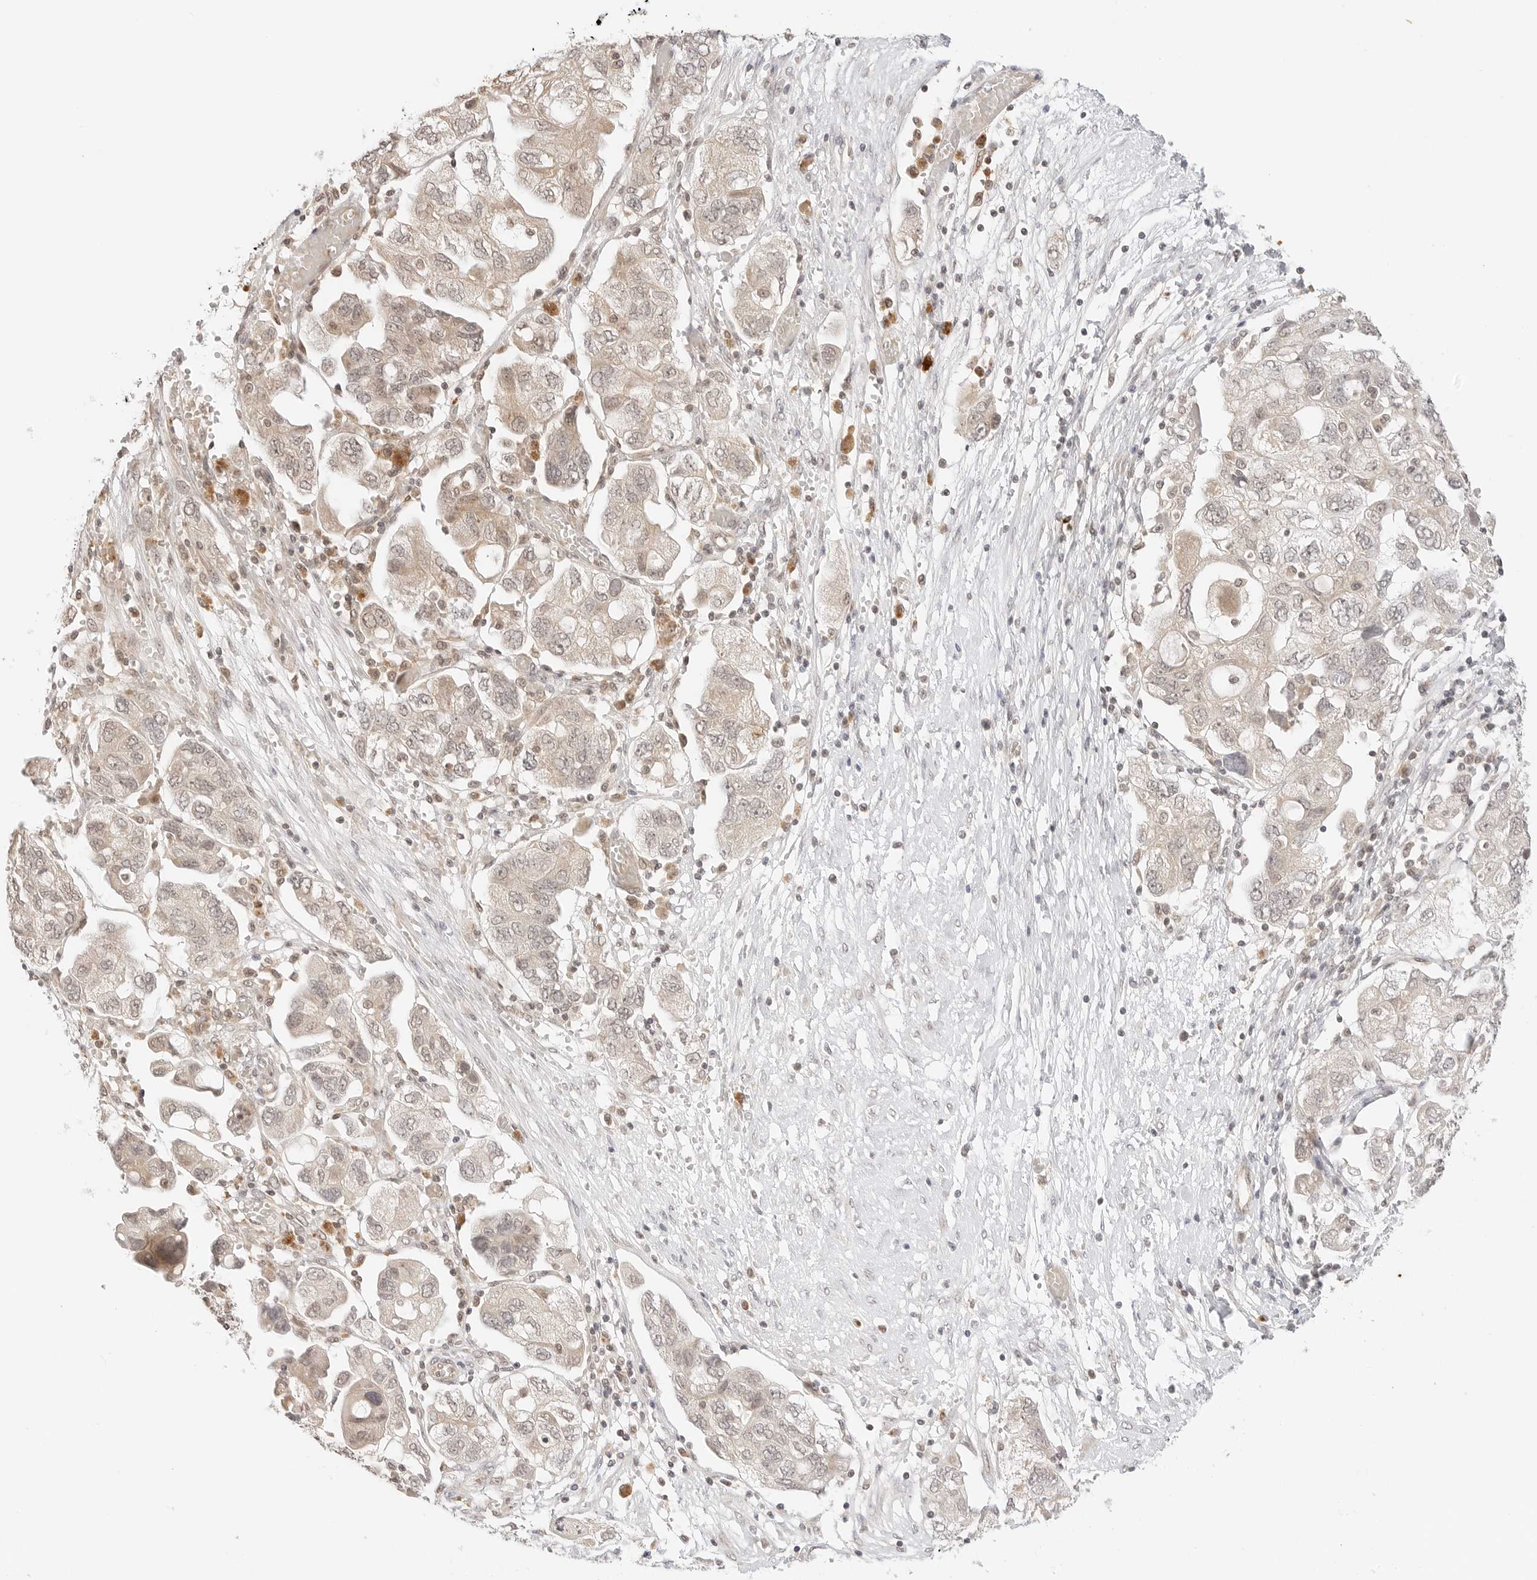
{"staining": {"intensity": "weak", "quantity": ">75%", "location": "cytoplasmic/membranous"}, "tissue": "ovarian cancer", "cell_type": "Tumor cells", "image_type": "cancer", "snomed": [{"axis": "morphology", "description": "Carcinoma, NOS"}, {"axis": "morphology", "description": "Cystadenocarcinoma, serous, NOS"}, {"axis": "topography", "description": "Ovary"}], "caption": "High-power microscopy captured an immunohistochemistry photomicrograph of carcinoma (ovarian), revealing weak cytoplasmic/membranous staining in approximately >75% of tumor cells. (Brightfield microscopy of DAB IHC at high magnification).", "gene": "GPR34", "patient": {"sex": "female", "age": 69}}